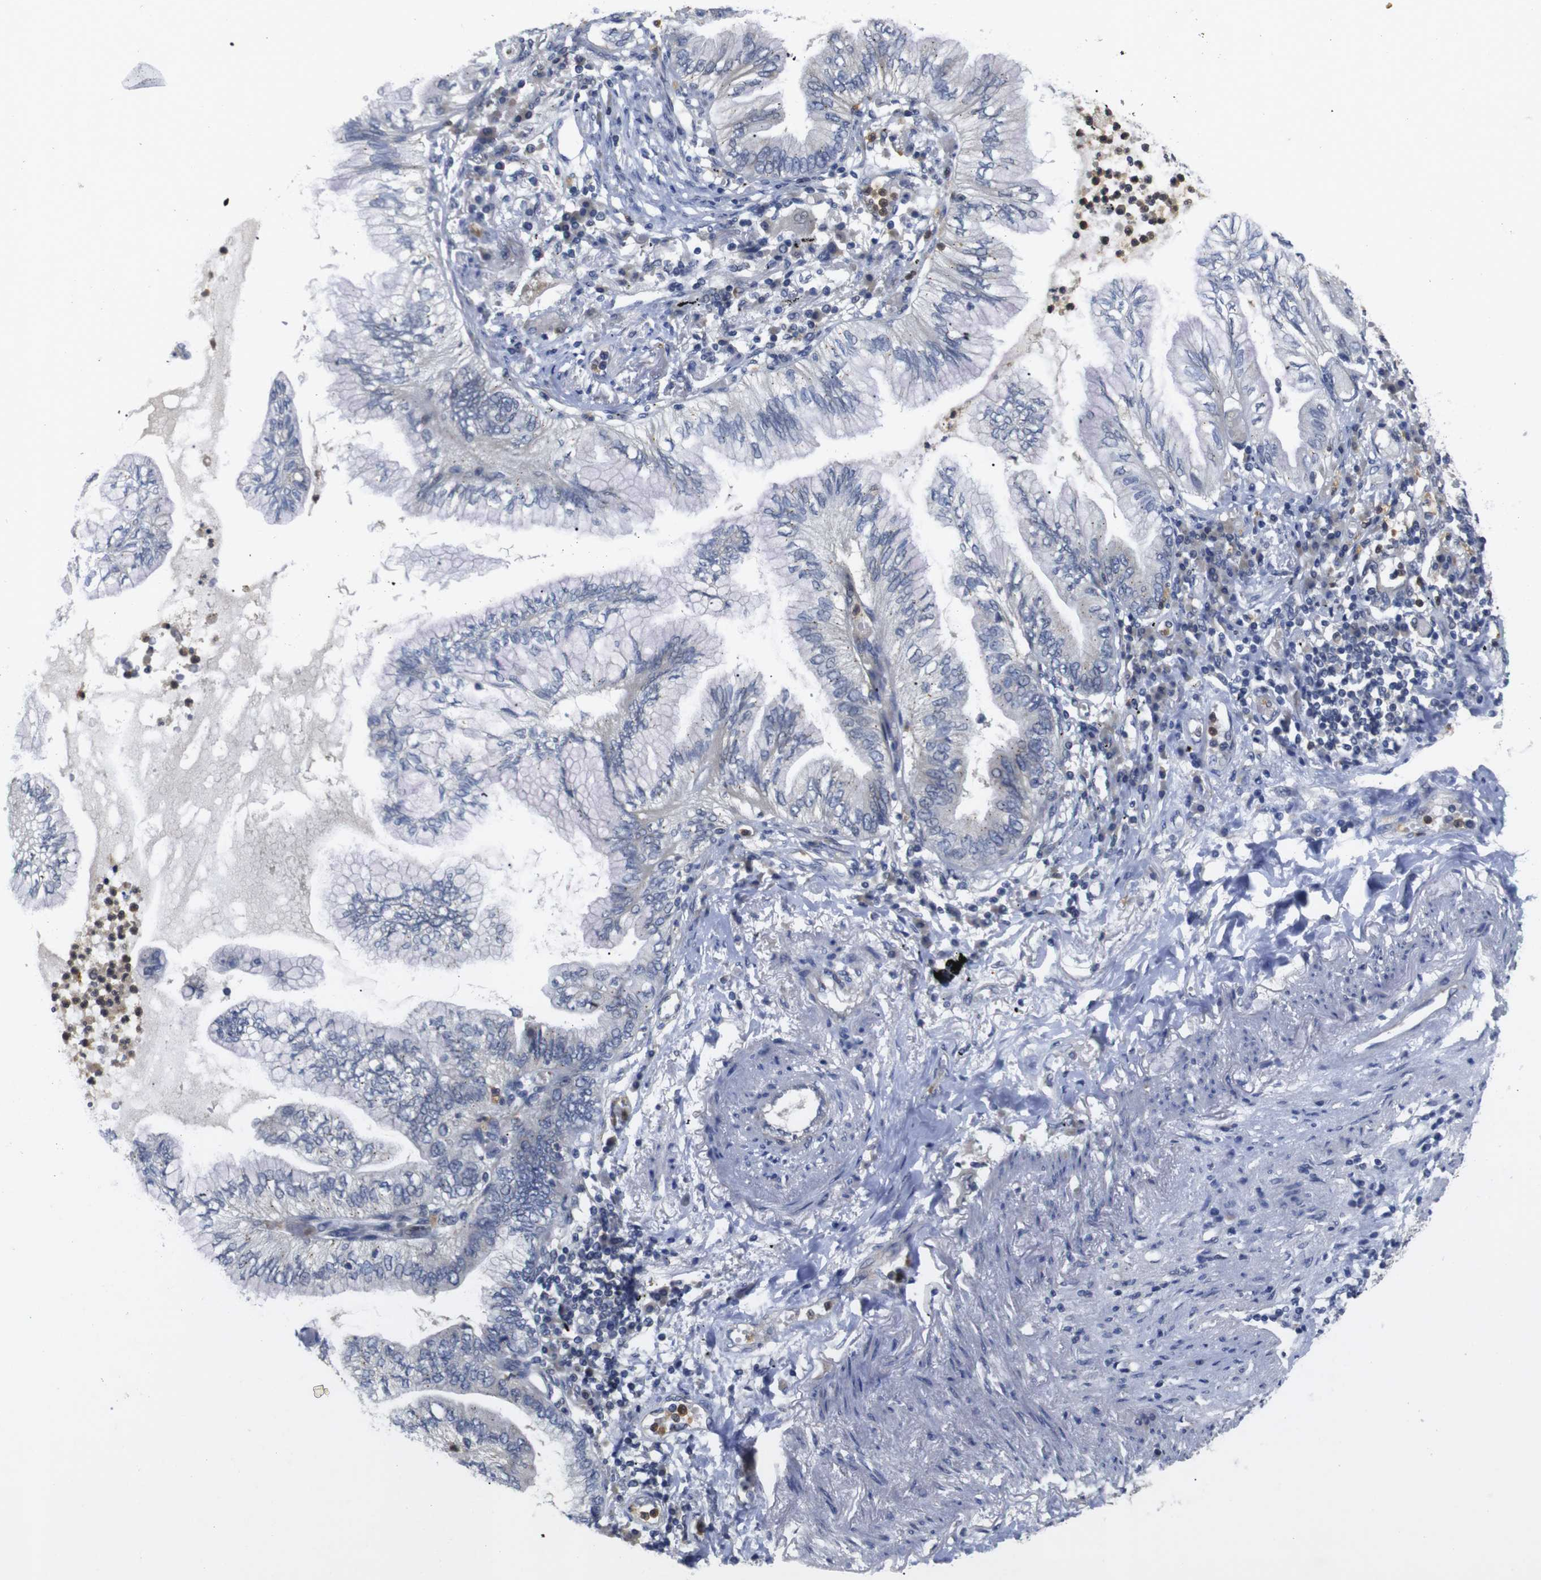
{"staining": {"intensity": "negative", "quantity": "none", "location": "none"}, "tissue": "lung cancer", "cell_type": "Tumor cells", "image_type": "cancer", "snomed": [{"axis": "morphology", "description": "Normal tissue, NOS"}, {"axis": "morphology", "description": "Adenocarcinoma, NOS"}, {"axis": "topography", "description": "Bronchus"}, {"axis": "topography", "description": "Lung"}], "caption": "The micrograph reveals no staining of tumor cells in lung cancer (adenocarcinoma).", "gene": "FNTA", "patient": {"sex": "female", "age": 70}}